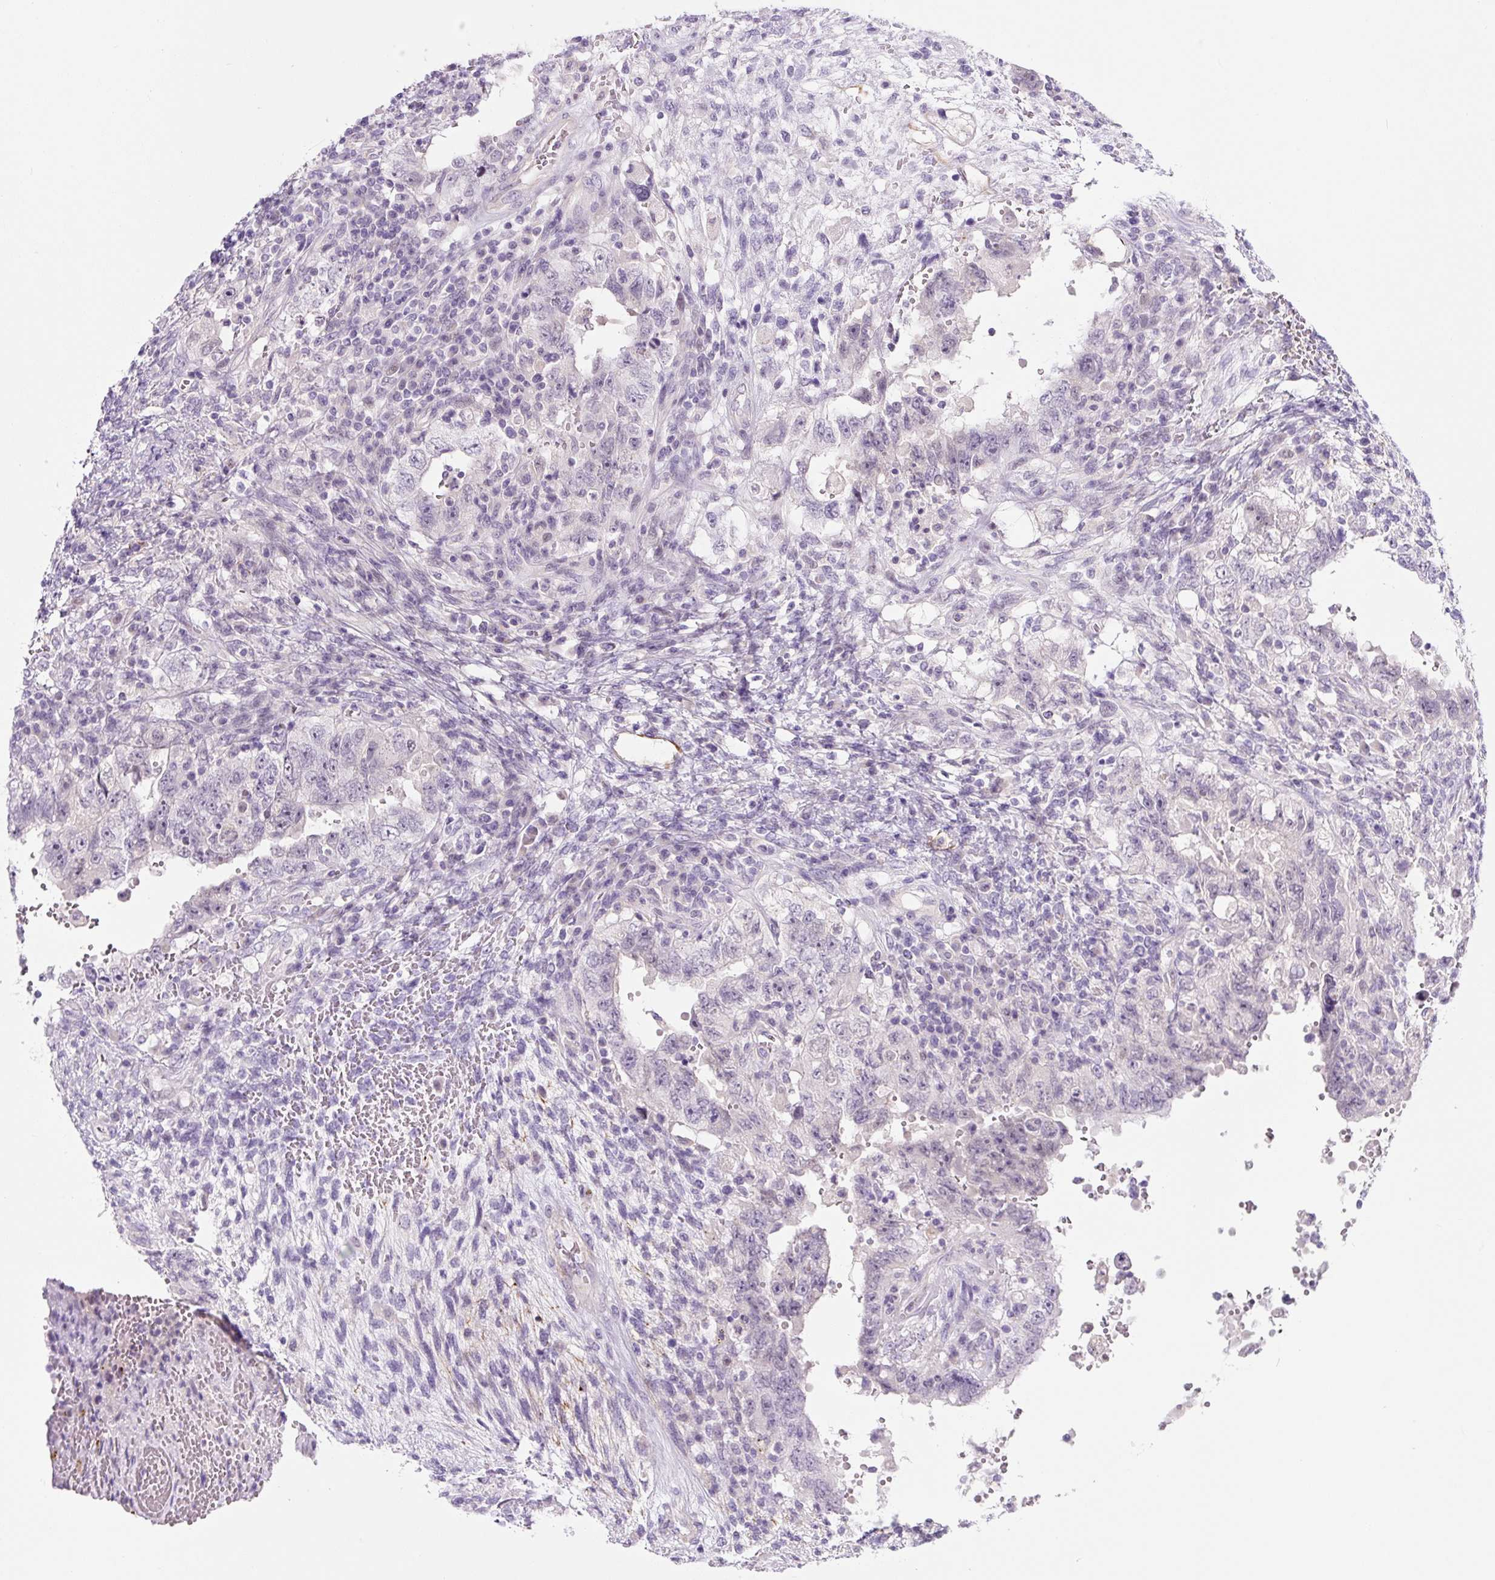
{"staining": {"intensity": "negative", "quantity": "none", "location": "none"}, "tissue": "testis cancer", "cell_type": "Tumor cells", "image_type": "cancer", "snomed": [{"axis": "morphology", "description": "Carcinoma, Embryonal, NOS"}, {"axis": "topography", "description": "Testis"}], "caption": "Tumor cells are negative for brown protein staining in testis cancer (embryonal carcinoma).", "gene": "CCL25", "patient": {"sex": "male", "age": 26}}